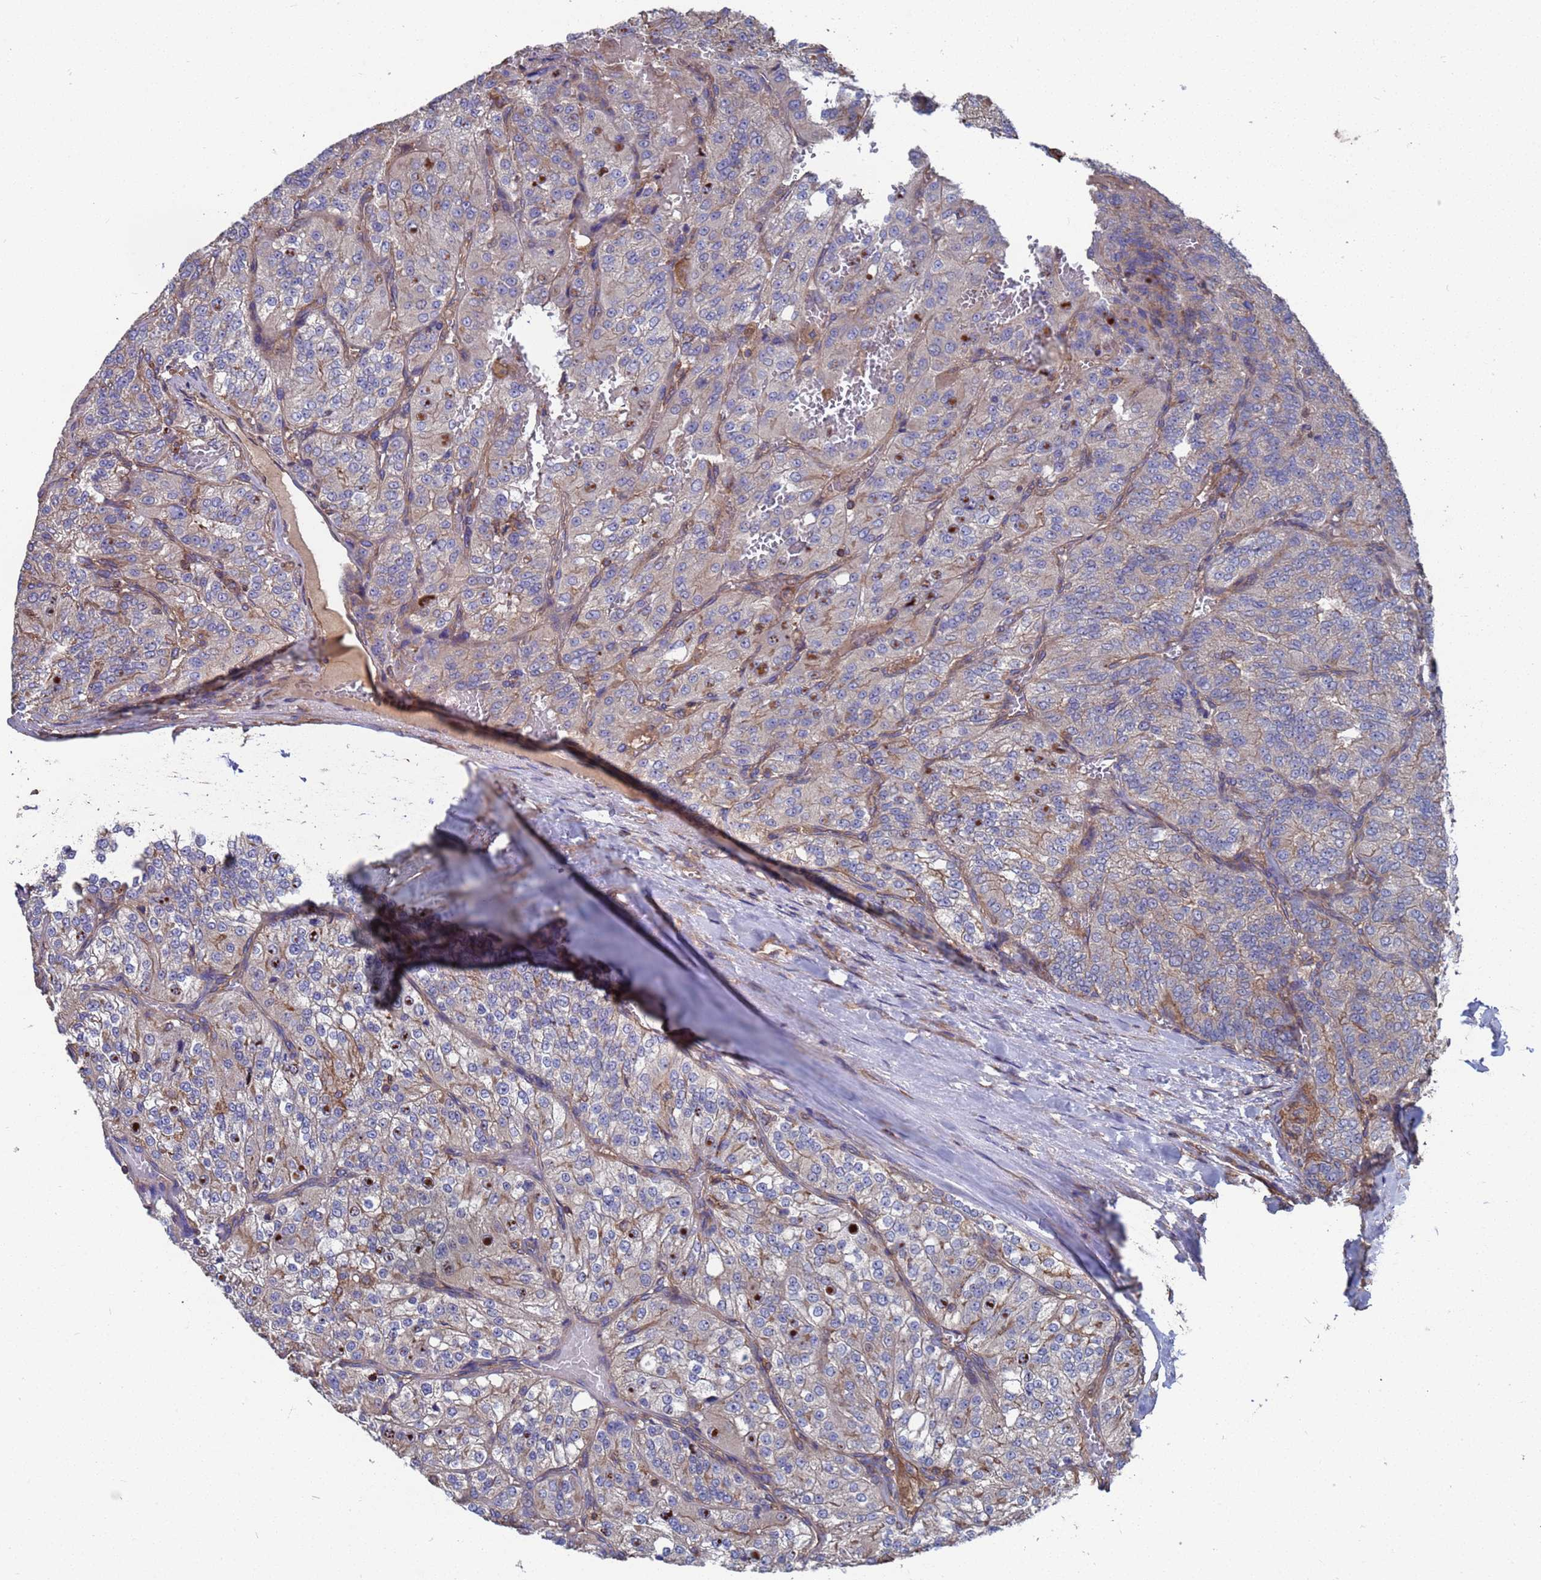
{"staining": {"intensity": "negative", "quantity": "none", "location": "none"}, "tissue": "renal cancer", "cell_type": "Tumor cells", "image_type": "cancer", "snomed": [{"axis": "morphology", "description": "Adenocarcinoma, NOS"}, {"axis": "topography", "description": "Kidney"}], "caption": "This is an IHC image of renal cancer (adenocarcinoma). There is no positivity in tumor cells.", "gene": "PYCR1", "patient": {"sex": "female", "age": 63}}